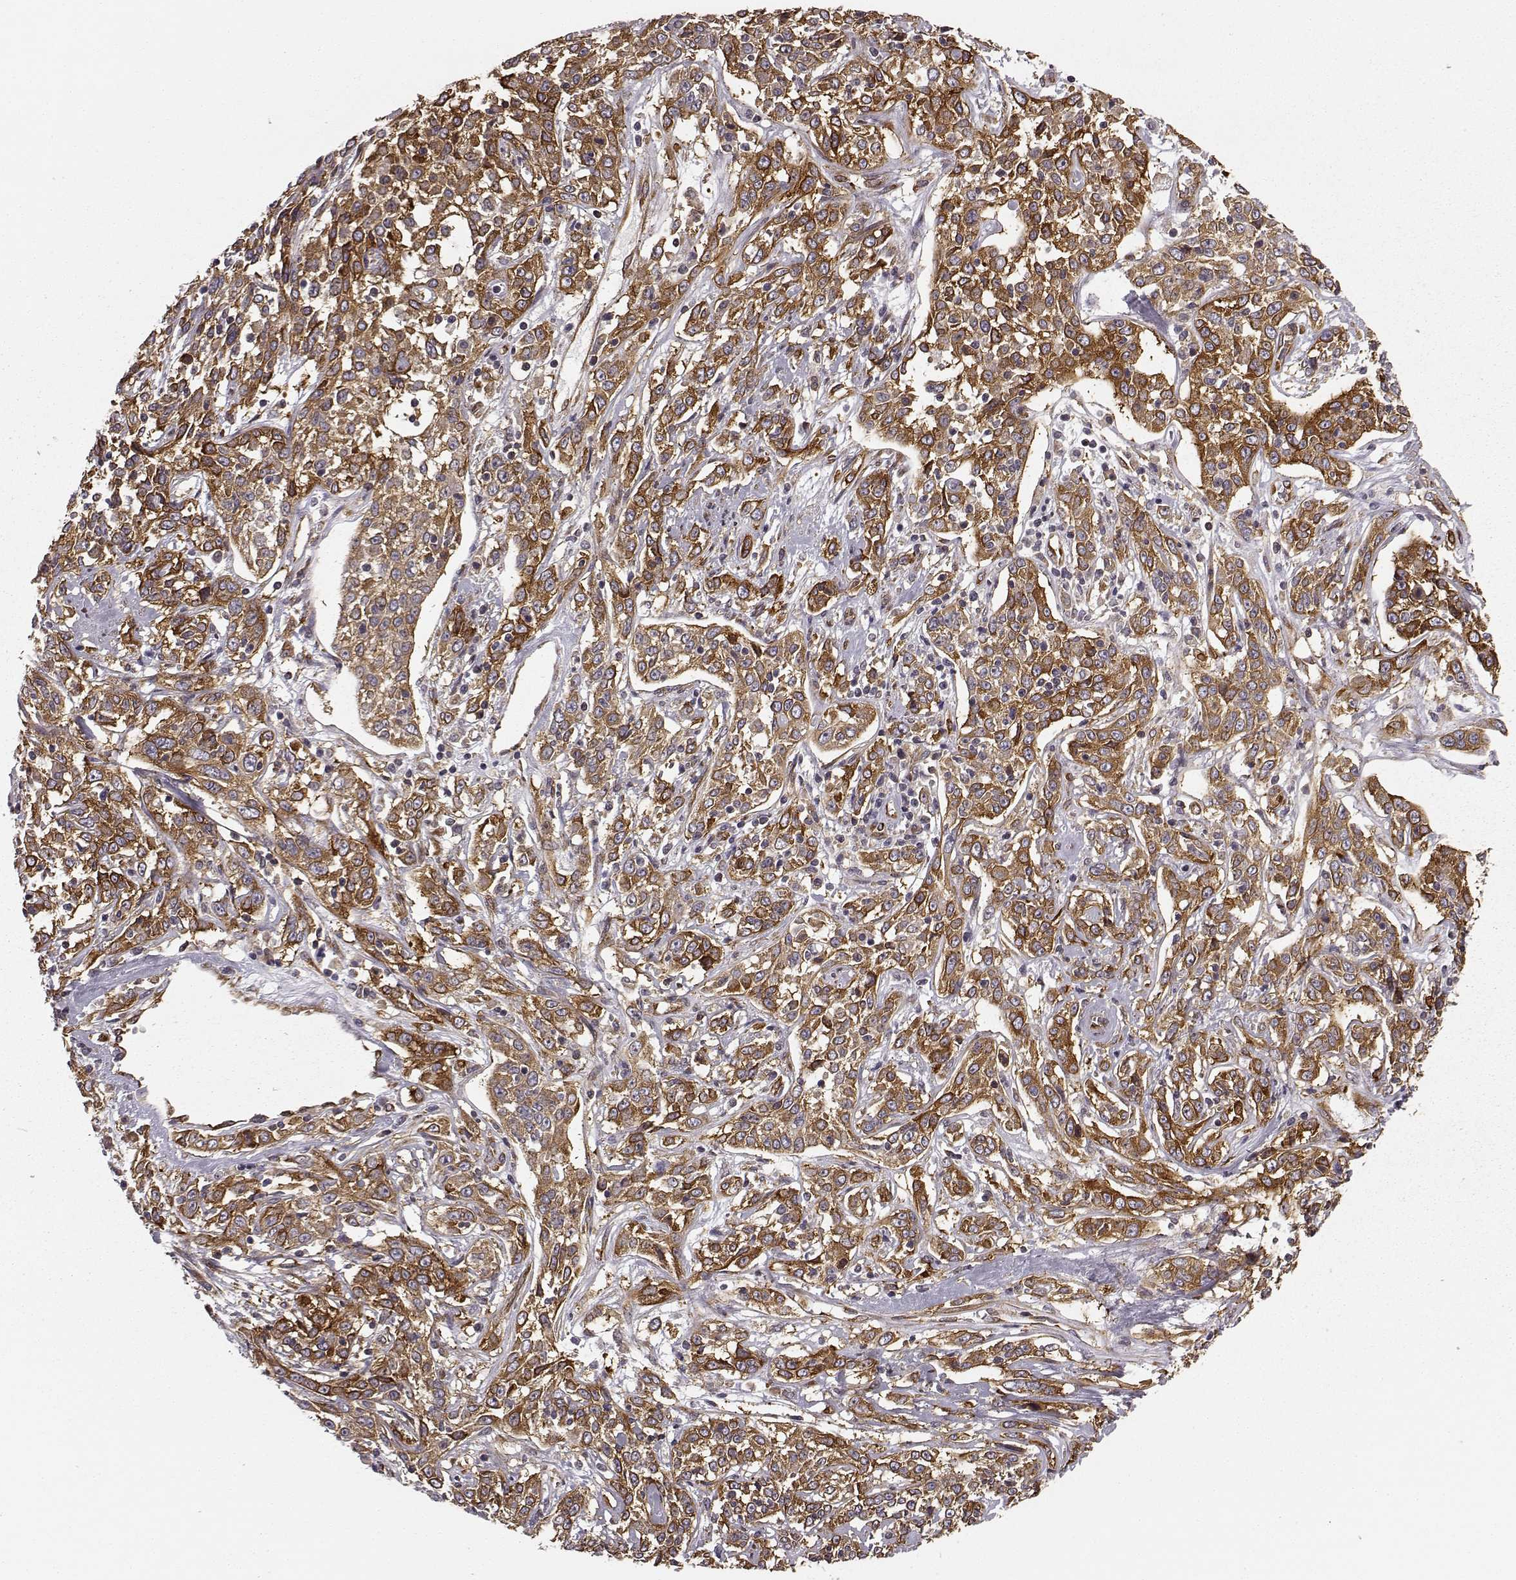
{"staining": {"intensity": "strong", "quantity": "25%-75%", "location": "cytoplasmic/membranous"}, "tissue": "cervical cancer", "cell_type": "Tumor cells", "image_type": "cancer", "snomed": [{"axis": "morphology", "description": "Adenocarcinoma, NOS"}, {"axis": "topography", "description": "Cervix"}], "caption": "Adenocarcinoma (cervical) stained for a protein (brown) shows strong cytoplasmic/membranous positive expression in approximately 25%-75% of tumor cells.", "gene": "TMEM14A", "patient": {"sex": "female", "age": 40}}